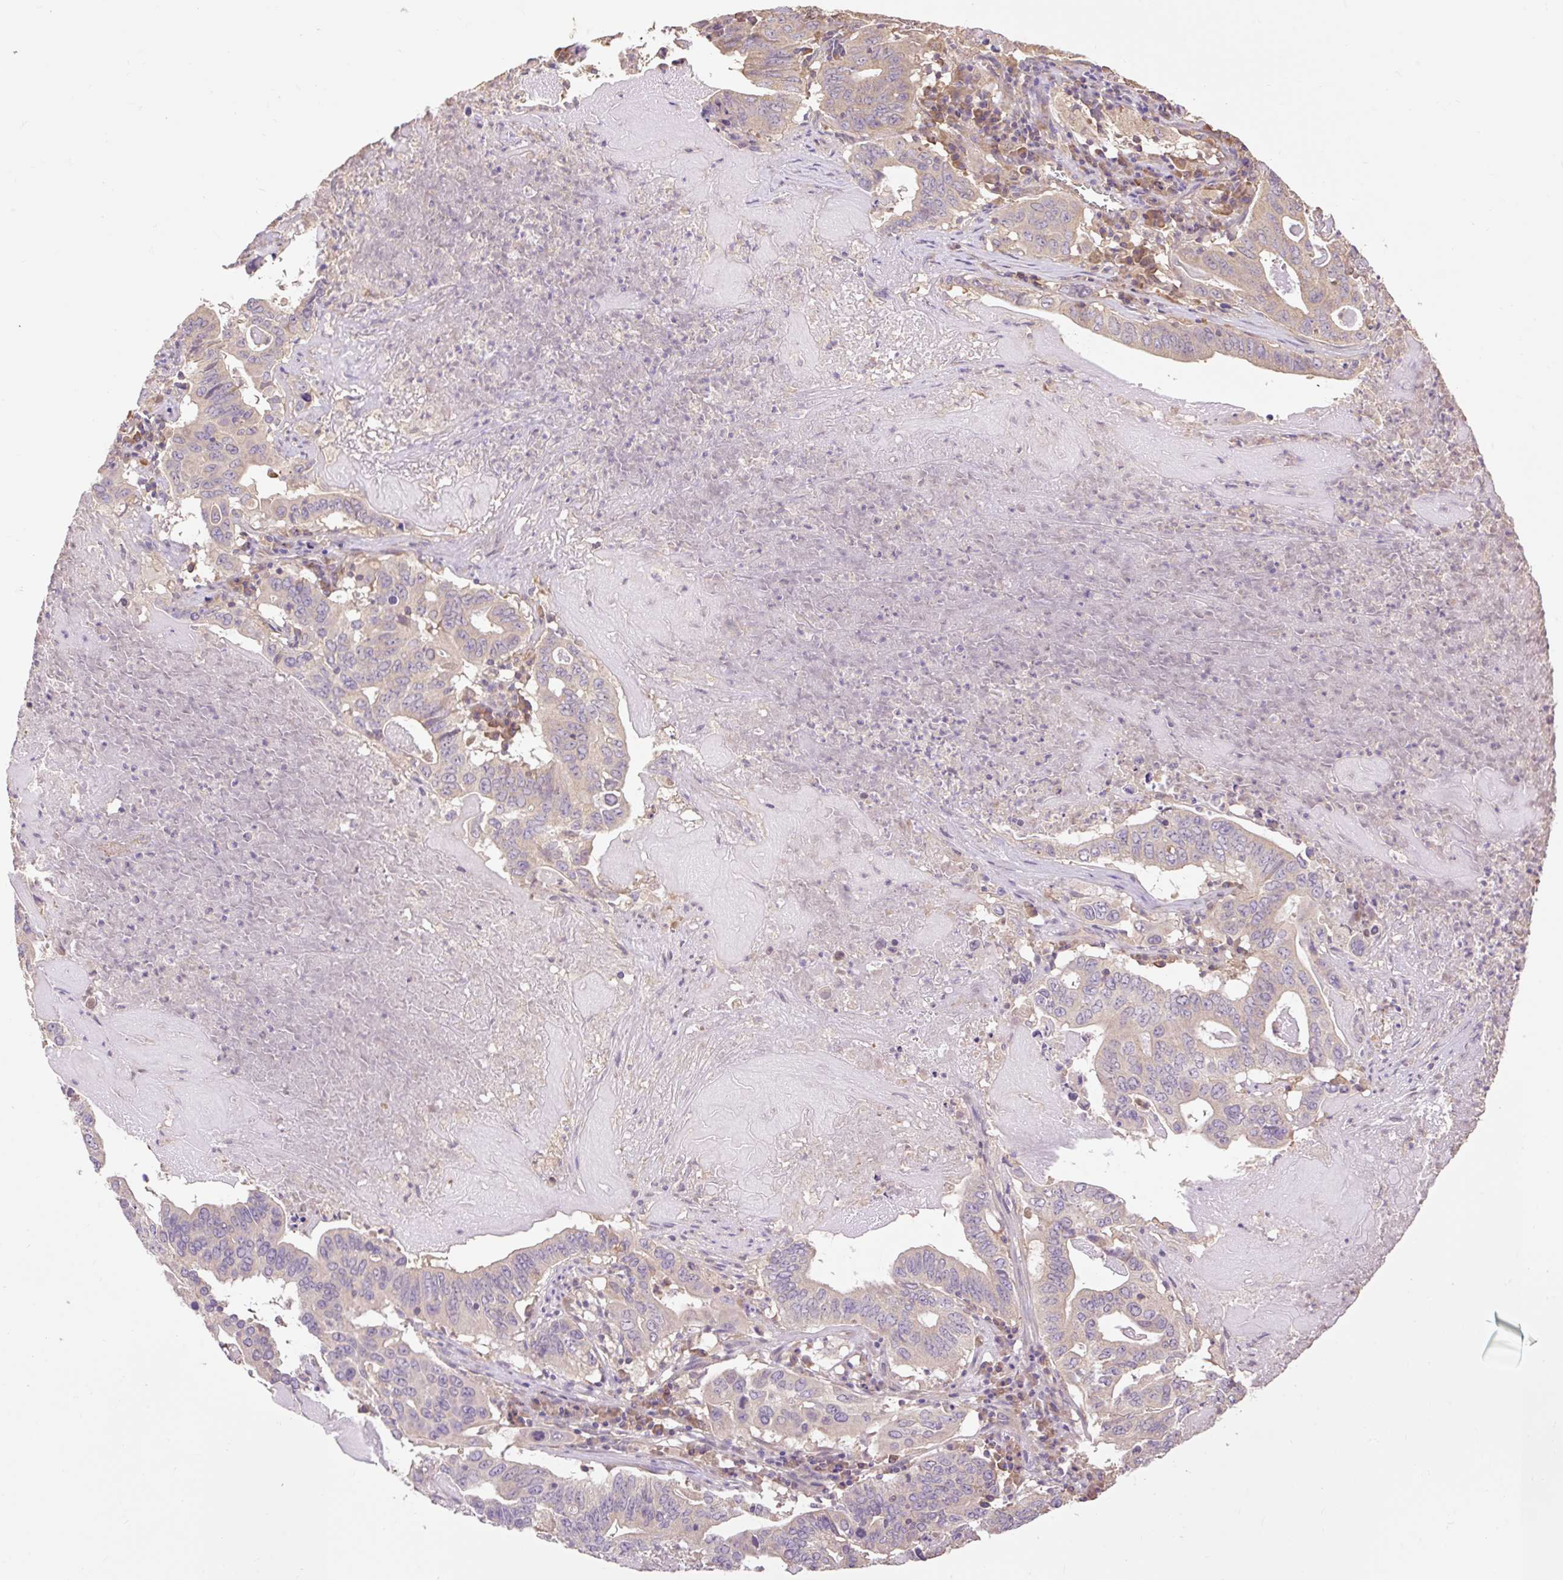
{"staining": {"intensity": "weak", "quantity": "<25%", "location": "cytoplasmic/membranous"}, "tissue": "lung cancer", "cell_type": "Tumor cells", "image_type": "cancer", "snomed": [{"axis": "morphology", "description": "Adenocarcinoma, NOS"}, {"axis": "topography", "description": "Lung"}], "caption": "Tumor cells show no significant protein positivity in lung cancer.", "gene": "DESI1", "patient": {"sex": "female", "age": 60}}